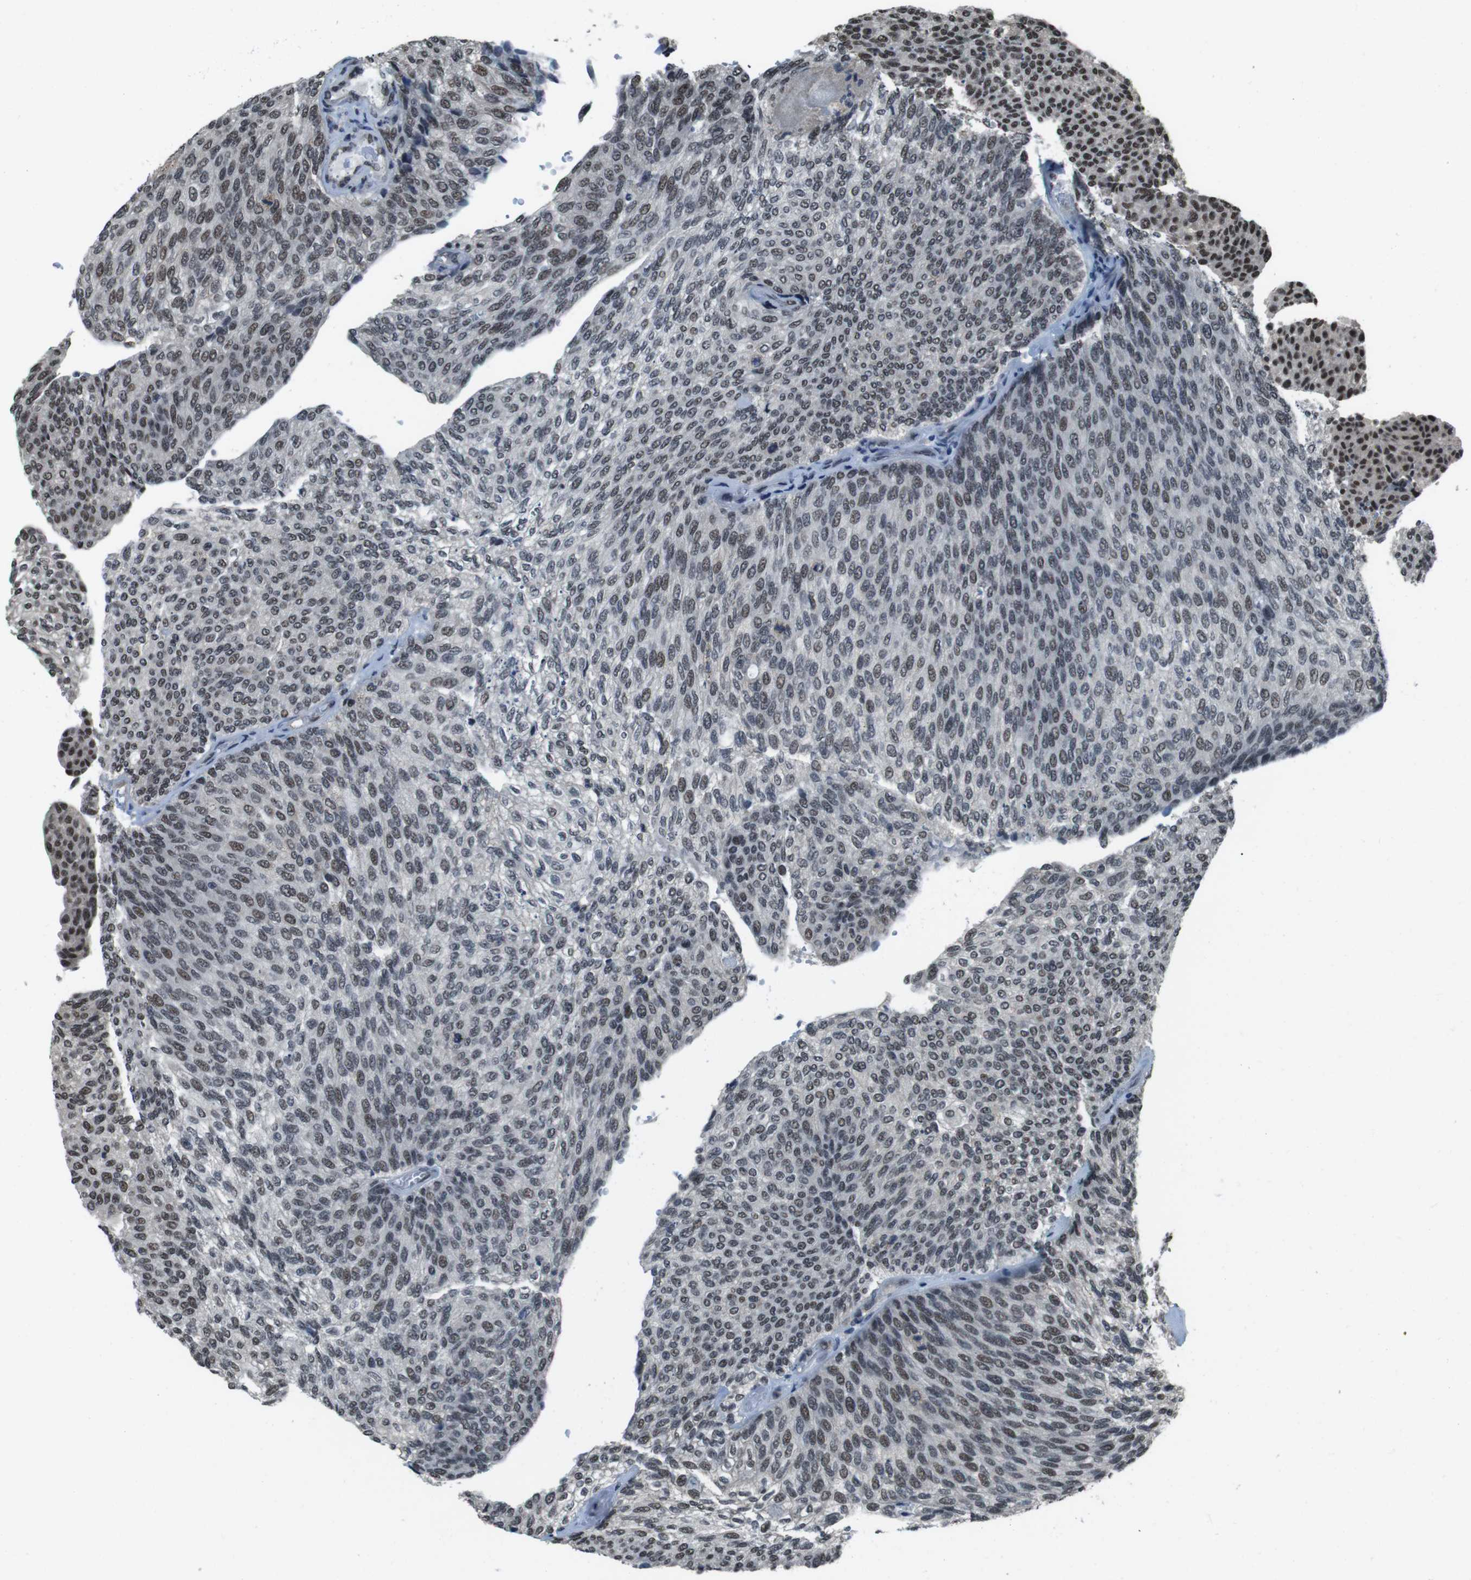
{"staining": {"intensity": "moderate", "quantity": ">75%", "location": "nuclear"}, "tissue": "urothelial cancer", "cell_type": "Tumor cells", "image_type": "cancer", "snomed": [{"axis": "morphology", "description": "Urothelial carcinoma, Low grade"}, {"axis": "topography", "description": "Urinary bladder"}], "caption": "DAB (3,3'-diaminobenzidine) immunohistochemical staining of human low-grade urothelial carcinoma shows moderate nuclear protein staining in approximately >75% of tumor cells.", "gene": "NR4A2", "patient": {"sex": "female", "age": 79}}